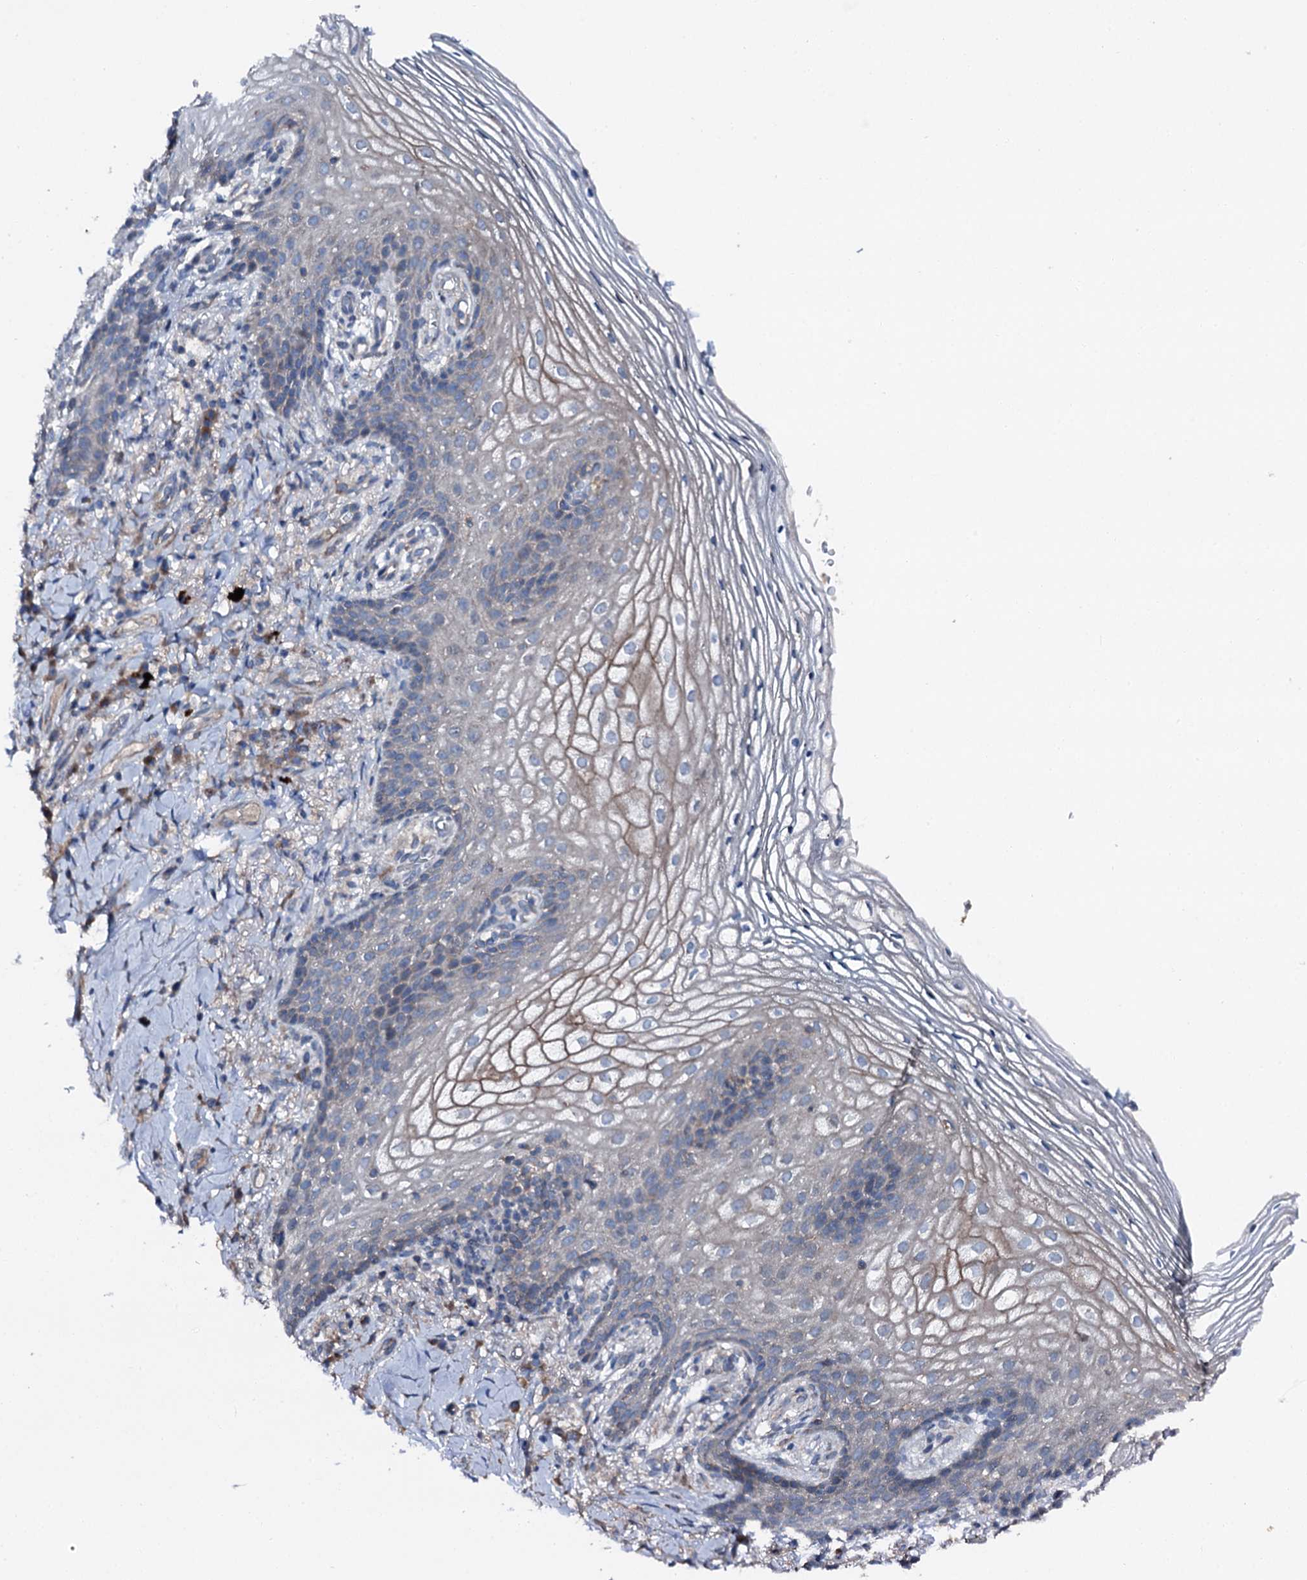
{"staining": {"intensity": "weak", "quantity": "<25%", "location": "cytoplasmic/membranous"}, "tissue": "vagina", "cell_type": "Squamous epithelial cells", "image_type": "normal", "snomed": [{"axis": "morphology", "description": "Normal tissue, NOS"}, {"axis": "topography", "description": "Vagina"}], "caption": "This is a micrograph of immunohistochemistry staining of benign vagina, which shows no expression in squamous epithelial cells. (Stains: DAB immunohistochemistry (IHC) with hematoxylin counter stain, Microscopy: brightfield microscopy at high magnification).", "gene": "SLC22A25", "patient": {"sex": "female", "age": 60}}